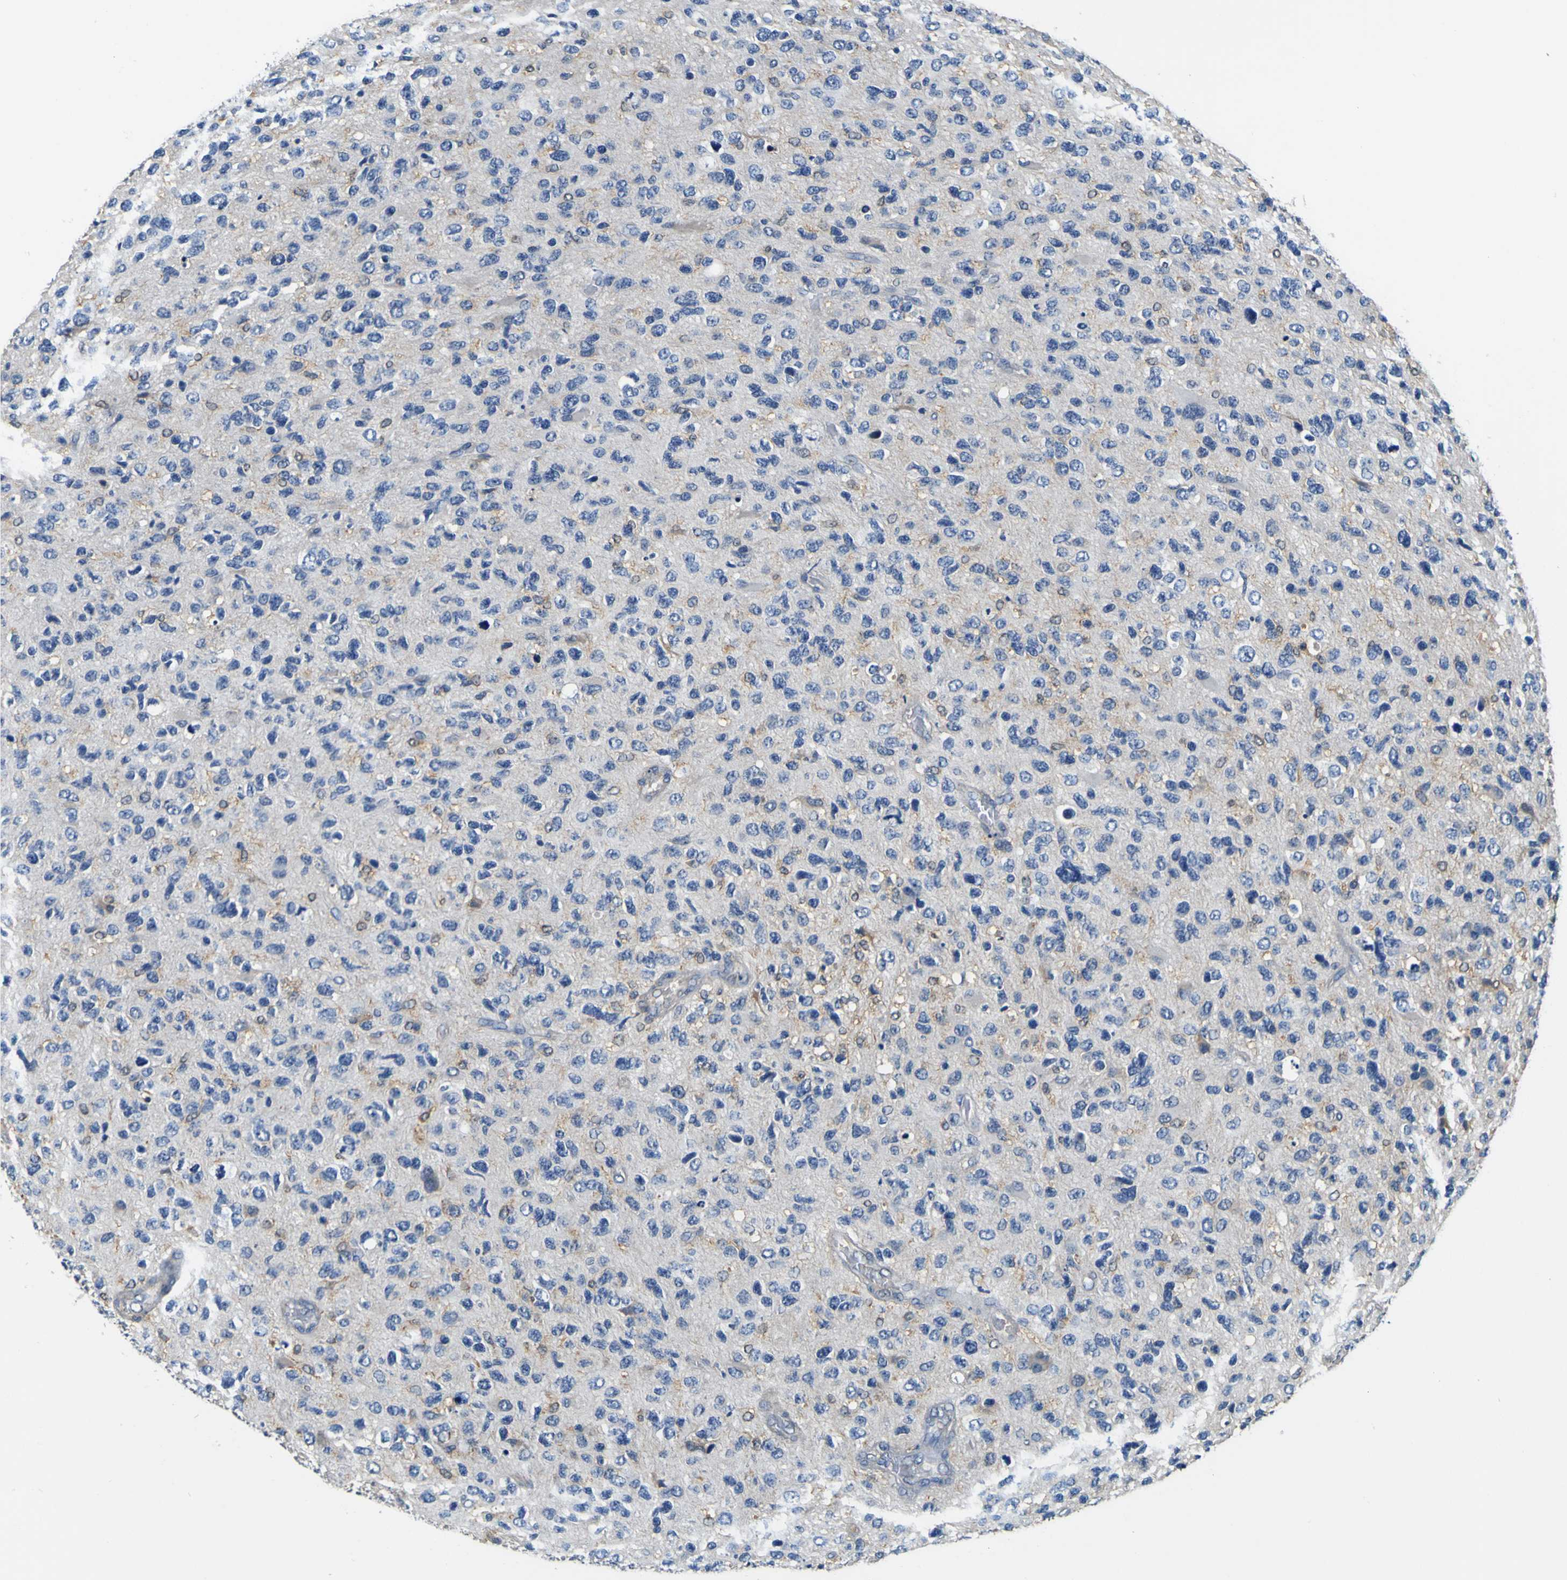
{"staining": {"intensity": "negative", "quantity": "none", "location": "none"}, "tissue": "glioma", "cell_type": "Tumor cells", "image_type": "cancer", "snomed": [{"axis": "morphology", "description": "Glioma, malignant, High grade"}, {"axis": "topography", "description": "Brain"}], "caption": "Tumor cells are negative for protein expression in human malignant glioma (high-grade). (DAB (3,3'-diaminobenzidine) immunohistochemistry (IHC), high magnification).", "gene": "TNIK", "patient": {"sex": "female", "age": 58}}